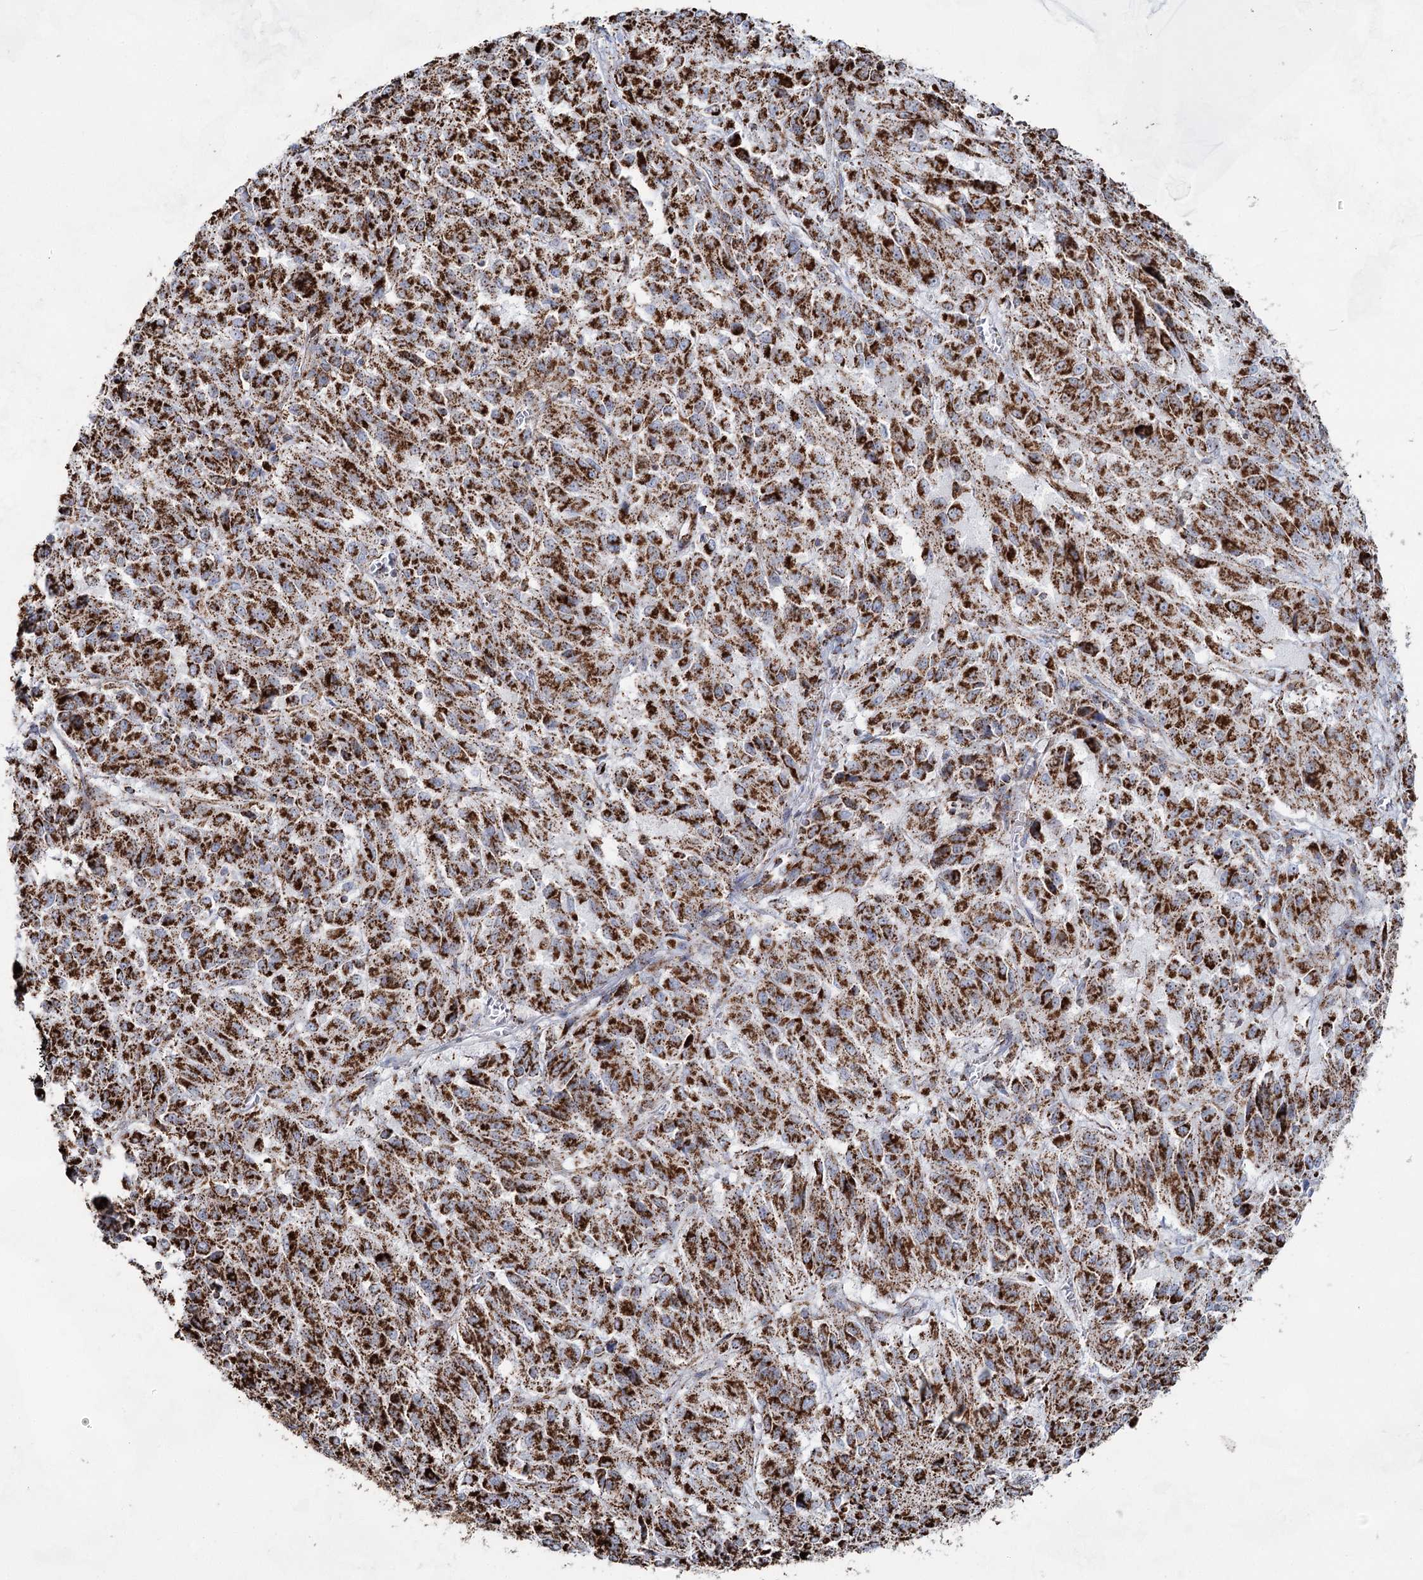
{"staining": {"intensity": "strong", "quantity": ">75%", "location": "cytoplasmic/membranous"}, "tissue": "melanoma", "cell_type": "Tumor cells", "image_type": "cancer", "snomed": [{"axis": "morphology", "description": "Malignant melanoma, Metastatic site"}, {"axis": "topography", "description": "Lung"}], "caption": "DAB immunohistochemical staining of human malignant melanoma (metastatic site) exhibits strong cytoplasmic/membranous protein expression in about >75% of tumor cells.", "gene": "CWF19L1", "patient": {"sex": "male", "age": 64}}